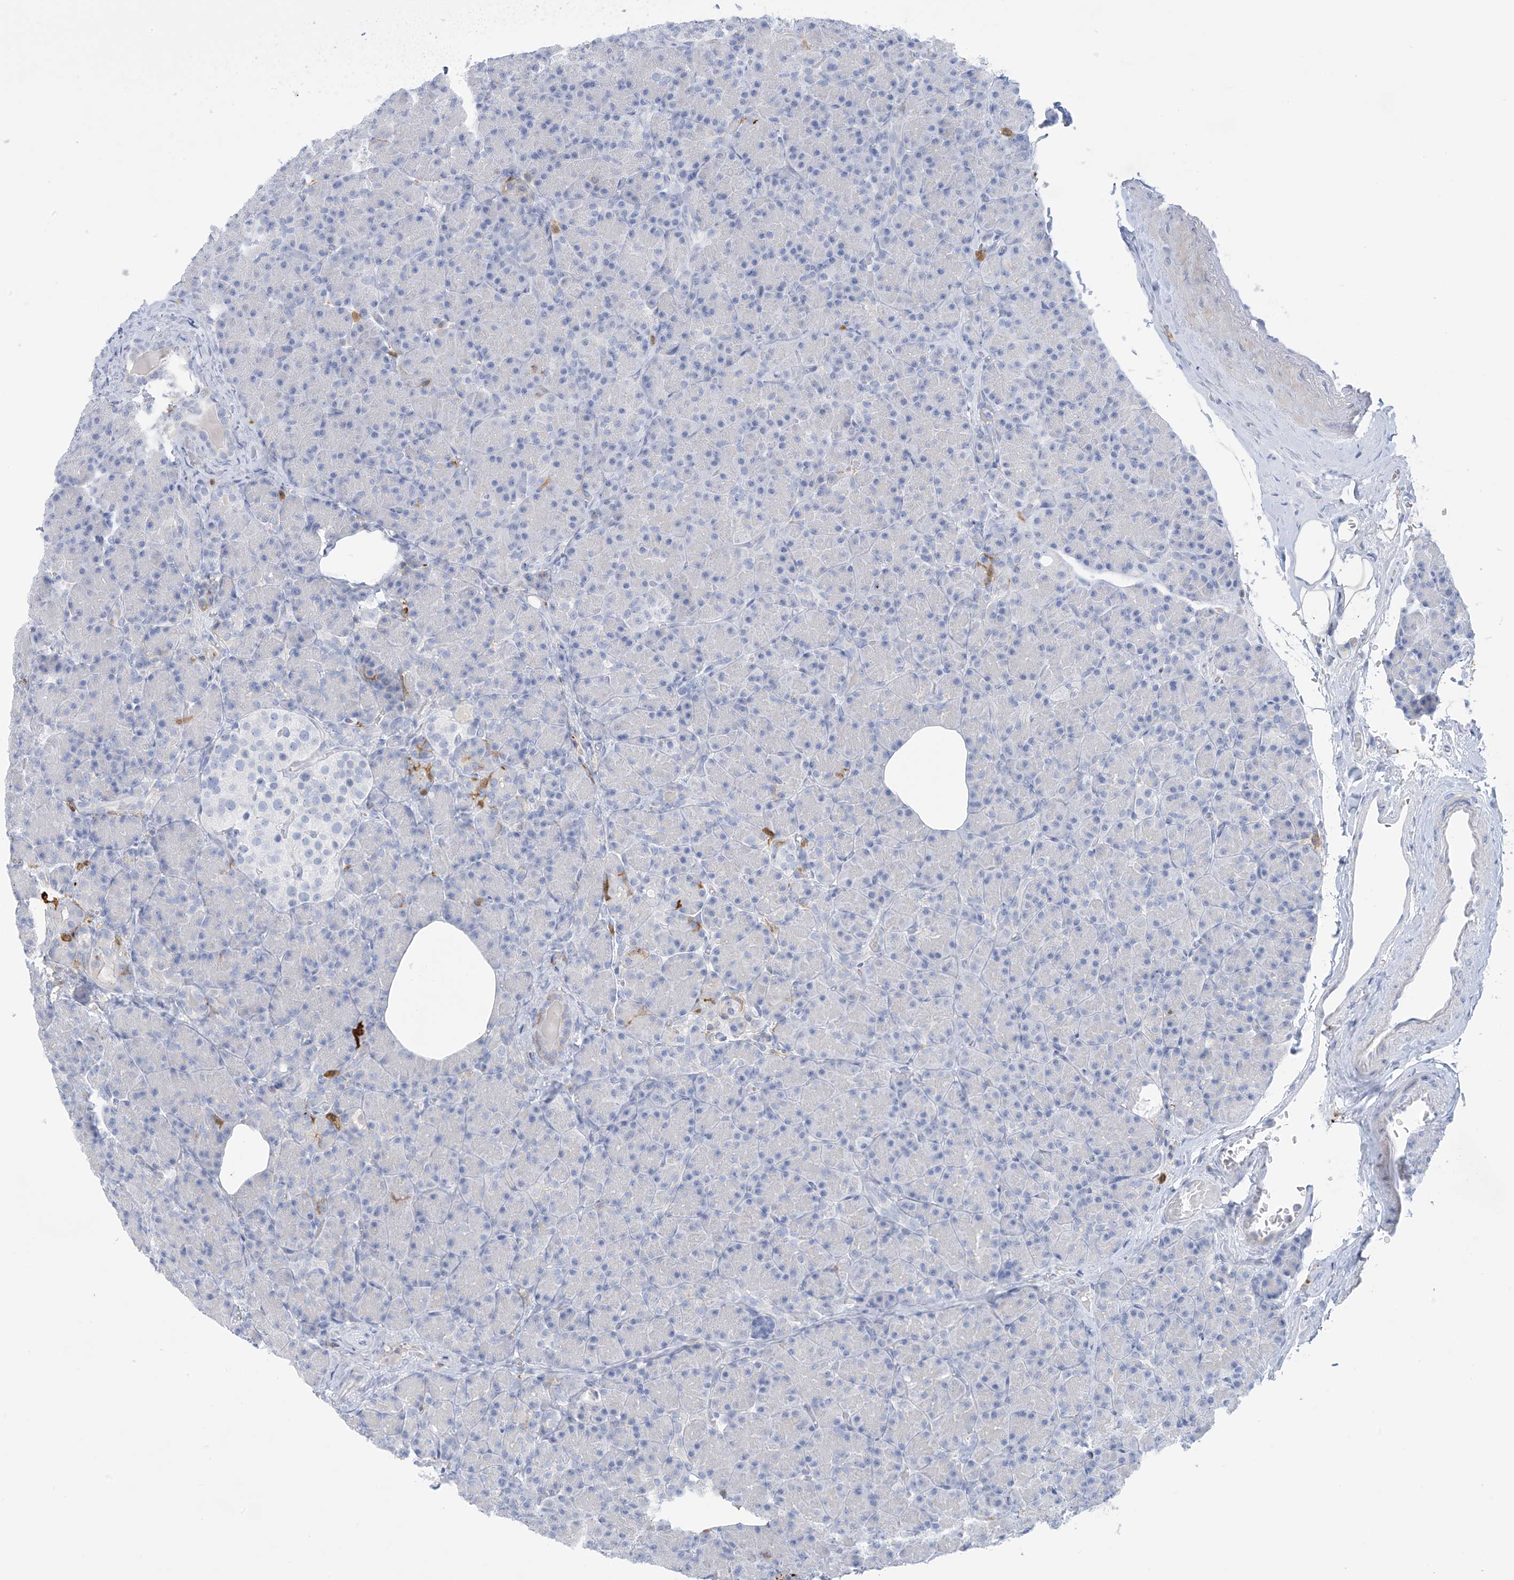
{"staining": {"intensity": "negative", "quantity": "none", "location": "none"}, "tissue": "pancreas", "cell_type": "Exocrine glandular cells", "image_type": "normal", "snomed": [{"axis": "morphology", "description": "Normal tissue, NOS"}, {"axis": "topography", "description": "Pancreas"}], "caption": "Immunohistochemical staining of unremarkable pancreas displays no significant staining in exocrine glandular cells.", "gene": "TRMT2B", "patient": {"sex": "female", "age": 43}}